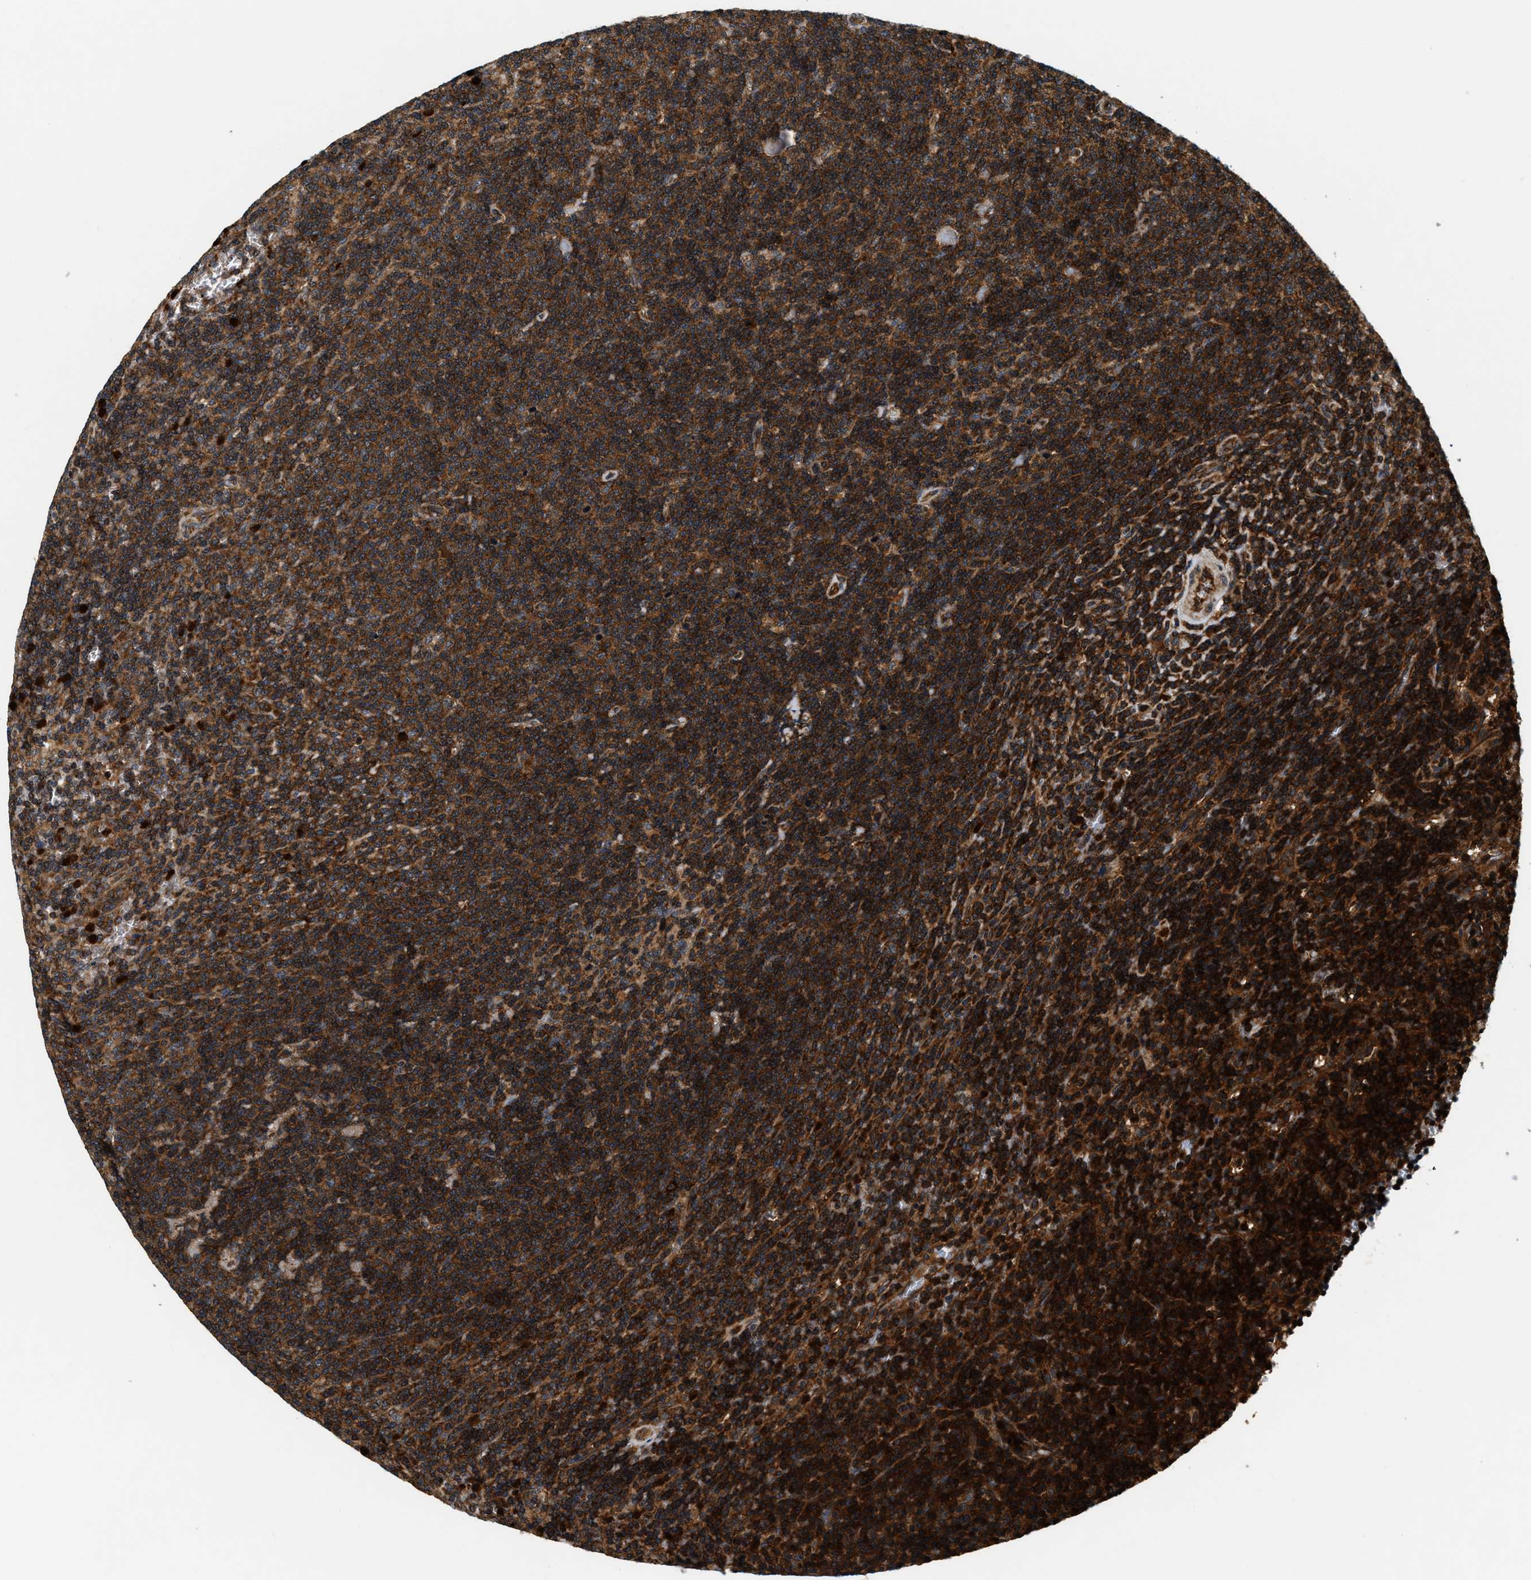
{"staining": {"intensity": "strong", "quantity": ">75%", "location": "cytoplasmic/membranous"}, "tissue": "lymphoma", "cell_type": "Tumor cells", "image_type": "cancer", "snomed": [{"axis": "morphology", "description": "Malignant lymphoma, non-Hodgkin's type, Low grade"}, {"axis": "topography", "description": "Spleen"}], "caption": "IHC photomicrograph of neoplastic tissue: human lymphoma stained using immunohistochemistry shows high levels of strong protein expression localized specifically in the cytoplasmic/membranous of tumor cells, appearing as a cytoplasmic/membranous brown color.", "gene": "SAMD9", "patient": {"sex": "female", "age": 50}}